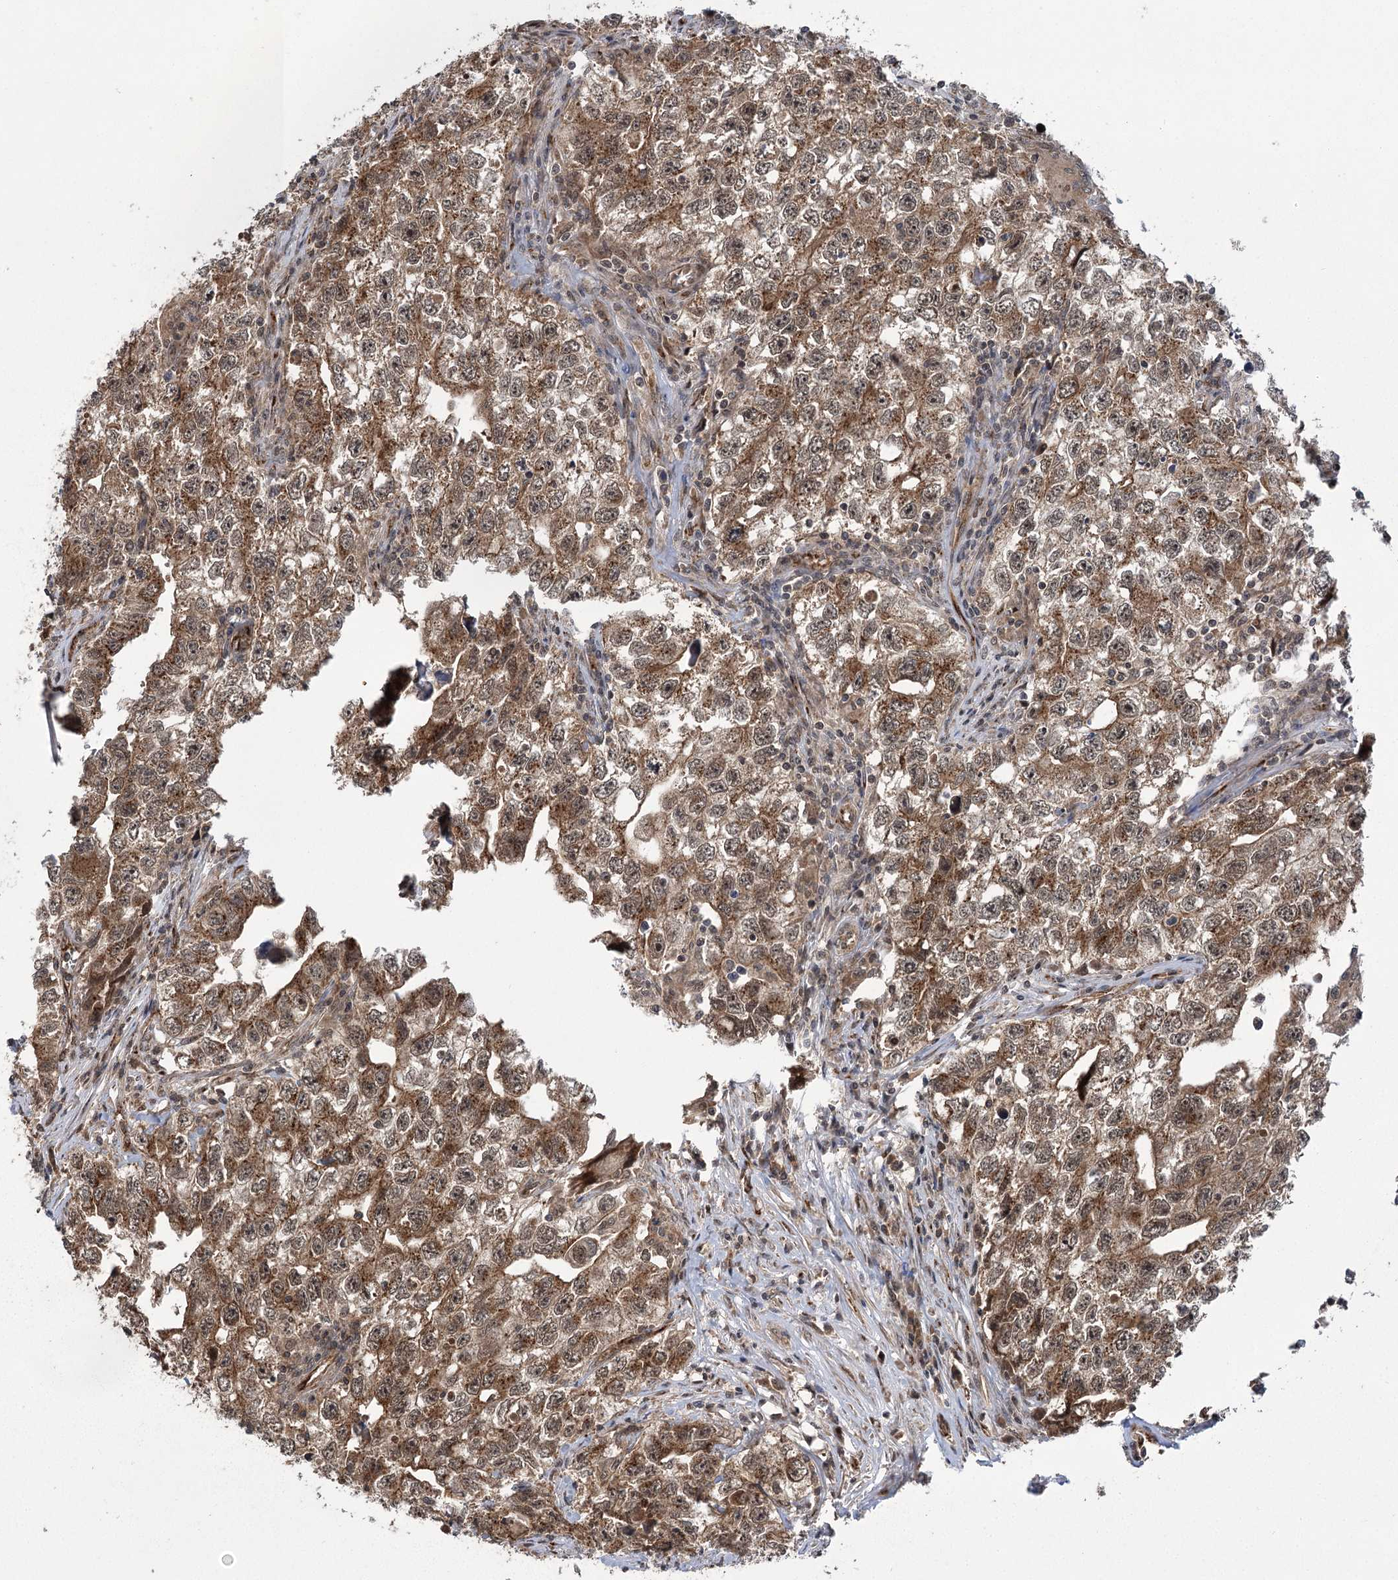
{"staining": {"intensity": "moderate", "quantity": ">75%", "location": "cytoplasmic/membranous,nuclear"}, "tissue": "testis cancer", "cell_type": "Tumor cells", "image_type": "cancer", "snomed": [{"axis": "morphology", "description": "Seminoma, NOS"}, {"axis": "morphology", "description": "Carcinoma, Embryonal, NOS"}, {"axis": "topography", "description": "Testis"}], "caption": "A high-resolution micrograph shows IHC staining of testis embryonal carcinoma, which displays moderate cytoplasmic/membranous and nuclear expression in about >75% of tumor cells. (DAB (3,3'-diaminobenzidine) IHC with brightfield microscopy, high magnification).", "gene": "CARD19", "patient": {"sex": "male", "age": 43}}